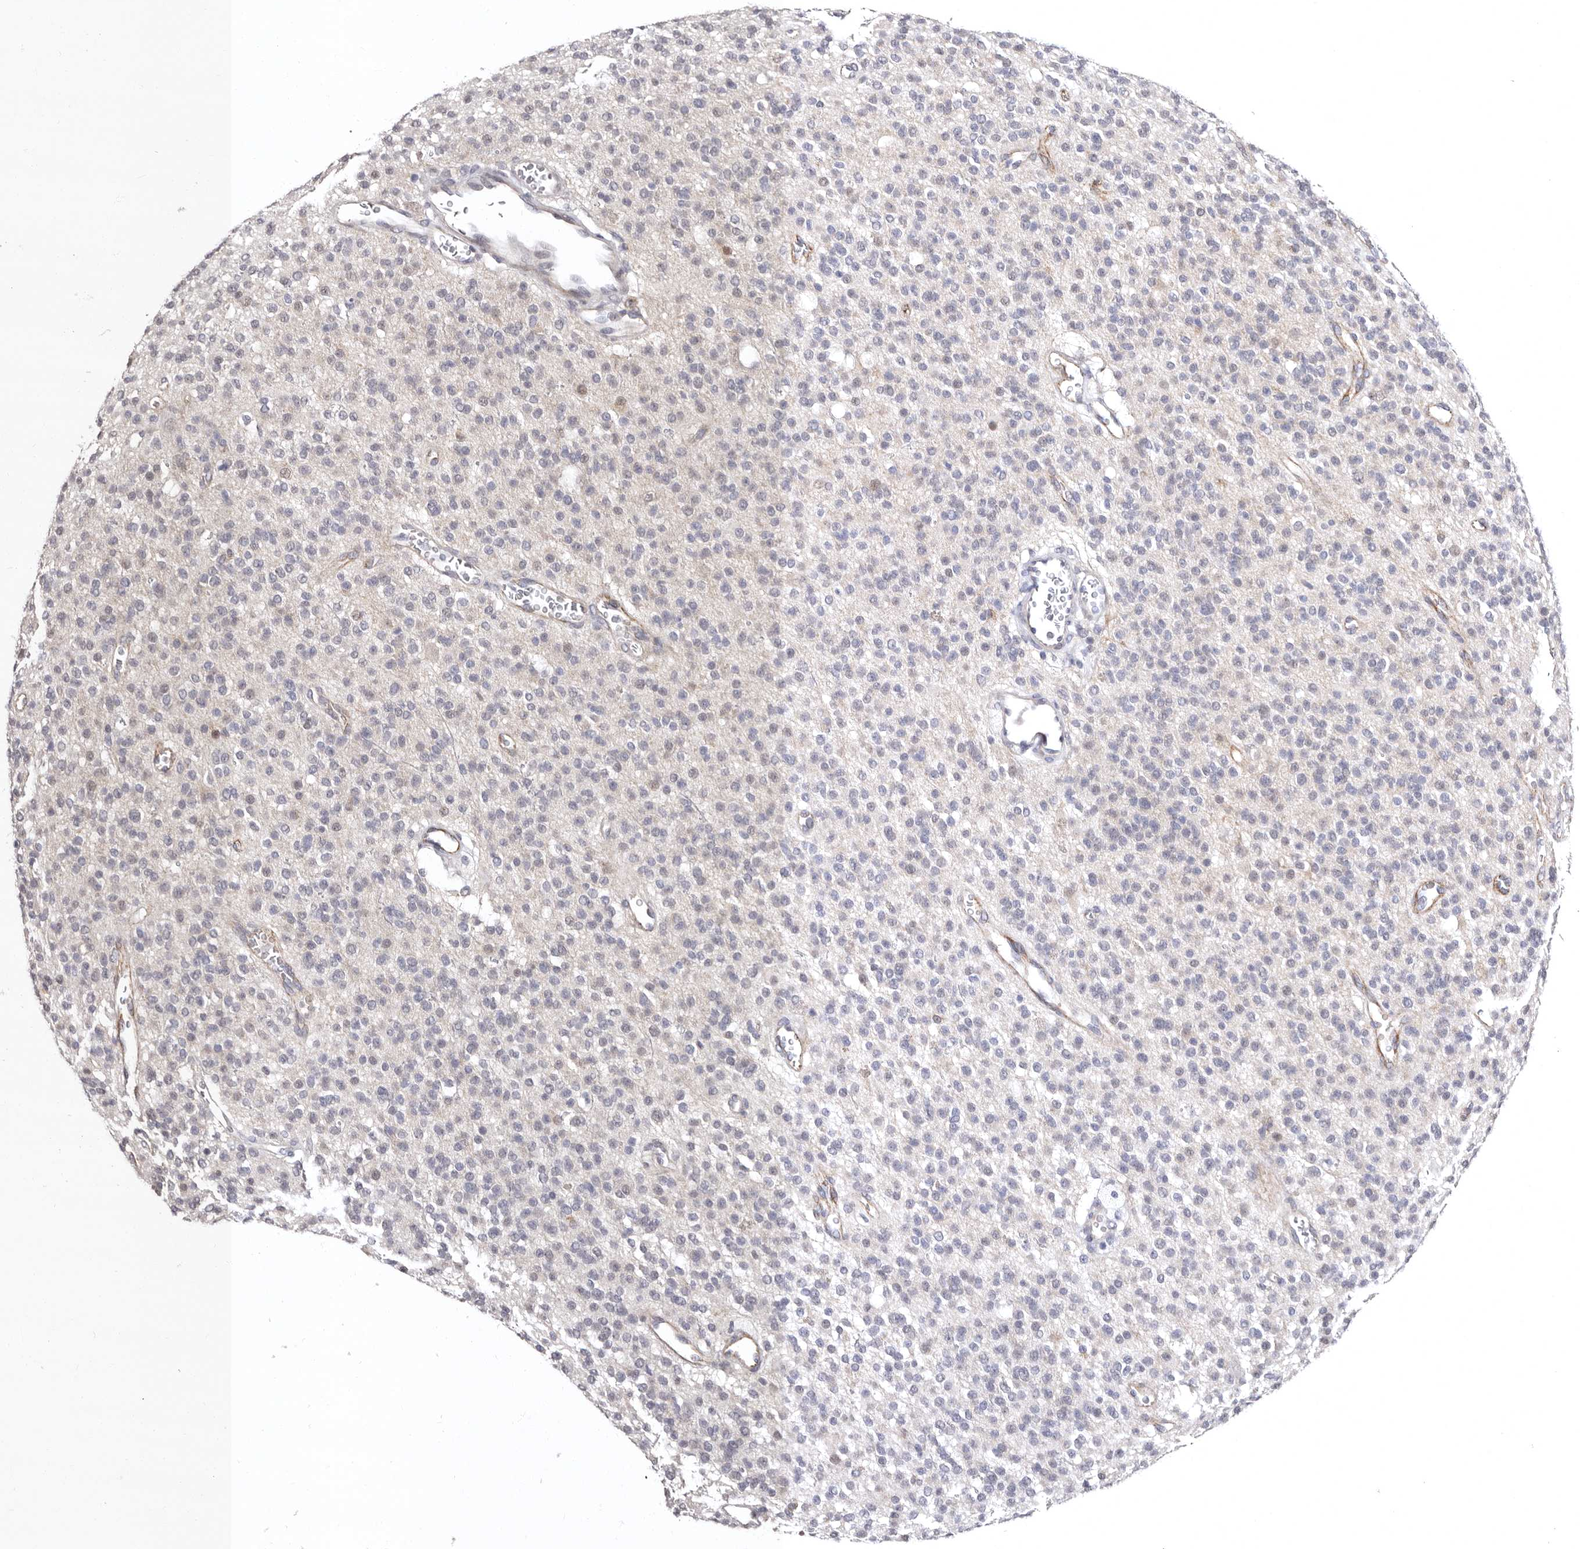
{"staining": {"intensity": "negative", "quantity": "none", "location": "none"}, "tissue": "glioma", "cell_type": "Tumor cells", "image_type": "cancer", "snomed": [{"axis": "morphology", "description": "Glioma, malignant, High grade"}, {"axis": "topography", "description": "Brain"}], "caption": "Malignant glioma (high-grade) was stained to show a protein in brown. There is no significant positivity in tumor cells.", "gene": "PHF20L1", "patient": {"sex": "male", "age": 34}}